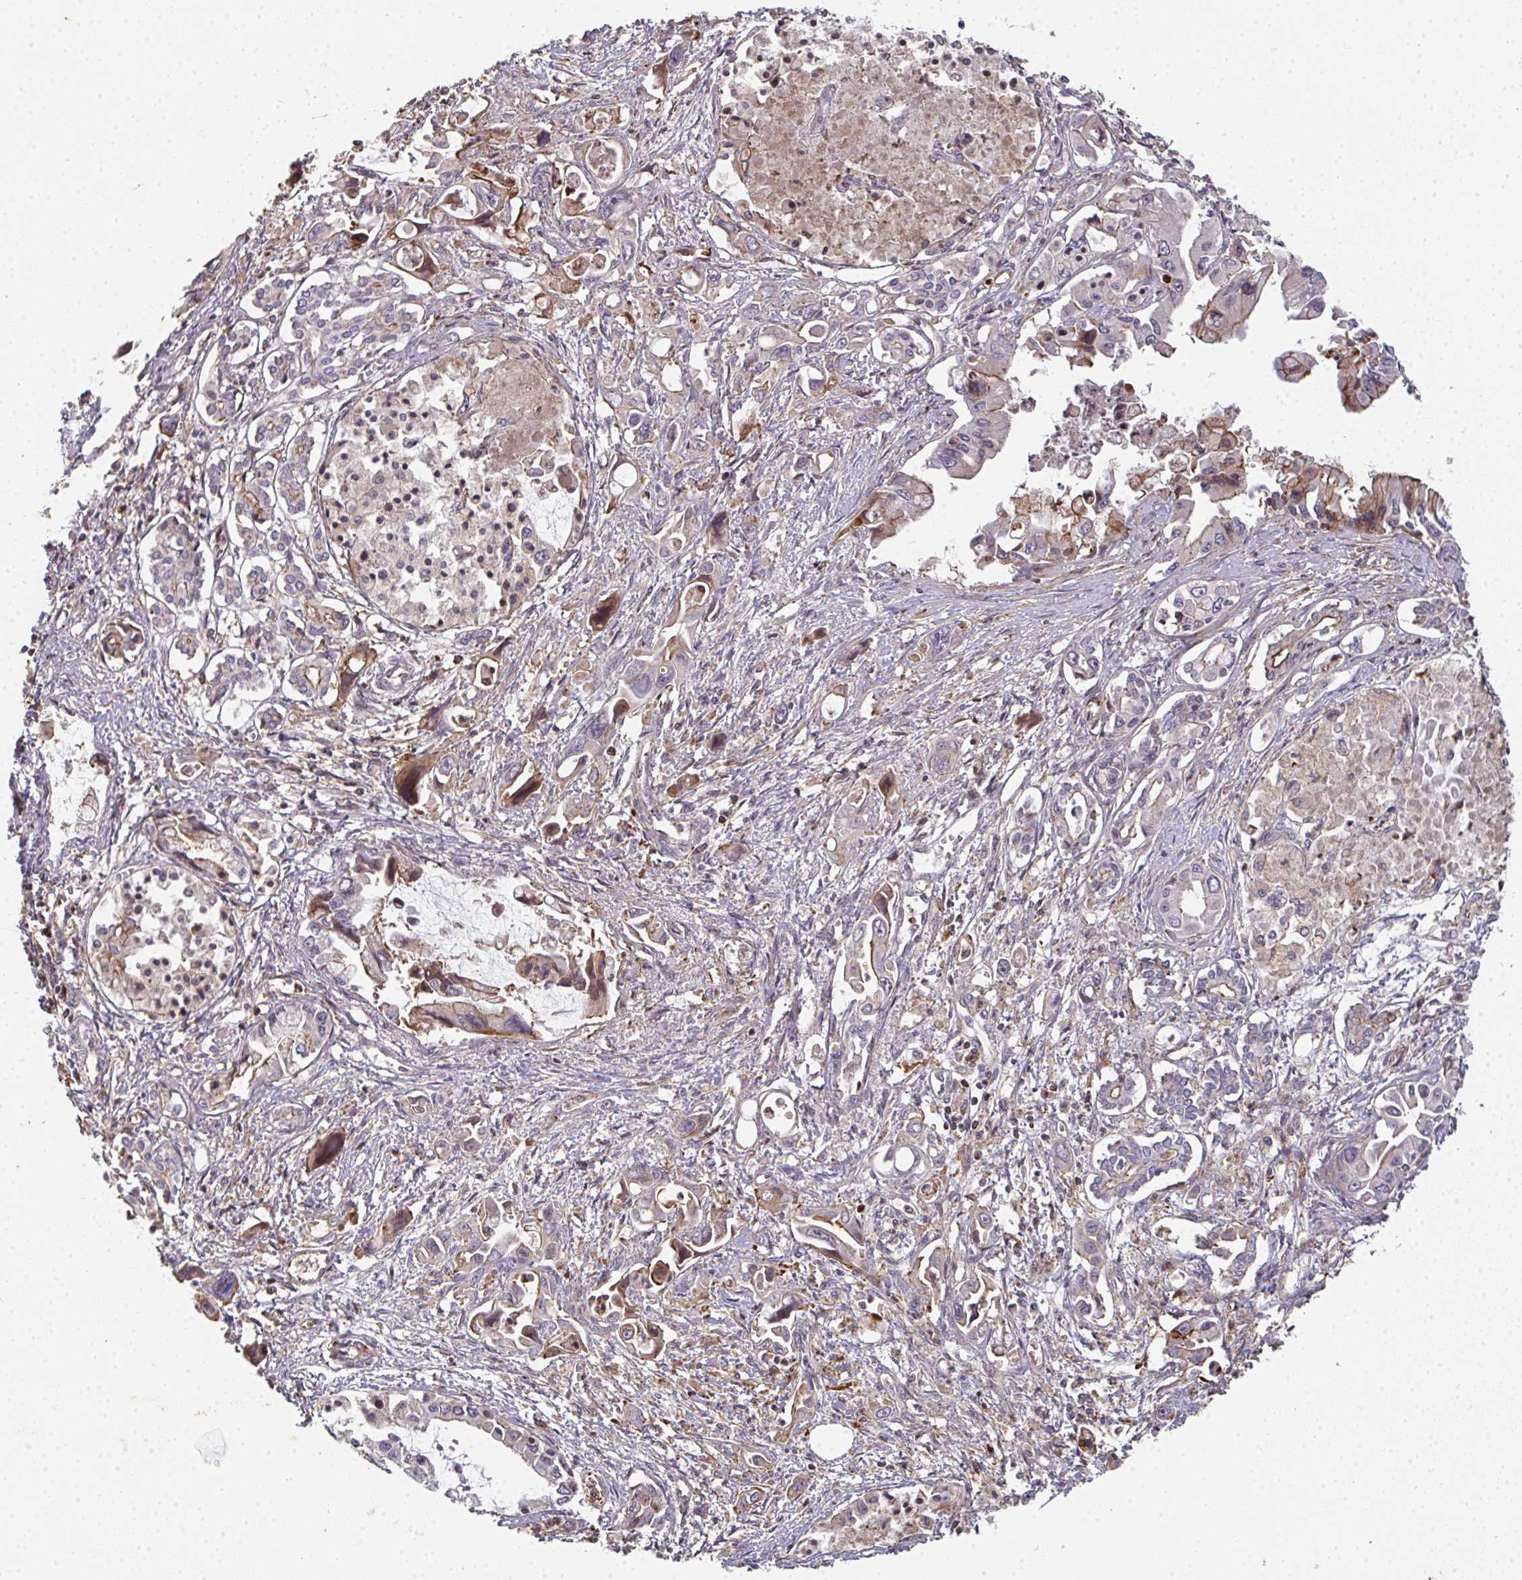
{"staining": {"intensity": "negative", "quantity": "none", "location": "none"}, "tissue": "pancreatic cancer", "cell_type": "Tumor cells", "image_type": "cancer", "snomed": [{"axis": "morphology", "description": "Adenocarcinoma, NOS"}, {"axis": "topography", "description": "Pancreas"}], "caption": "The IHC image has no significant expression in tumor cells of pancreatic adenocarcinoma tissue.", "gene": "TNMD", "patient": {"sex": "male", "age": 84}}